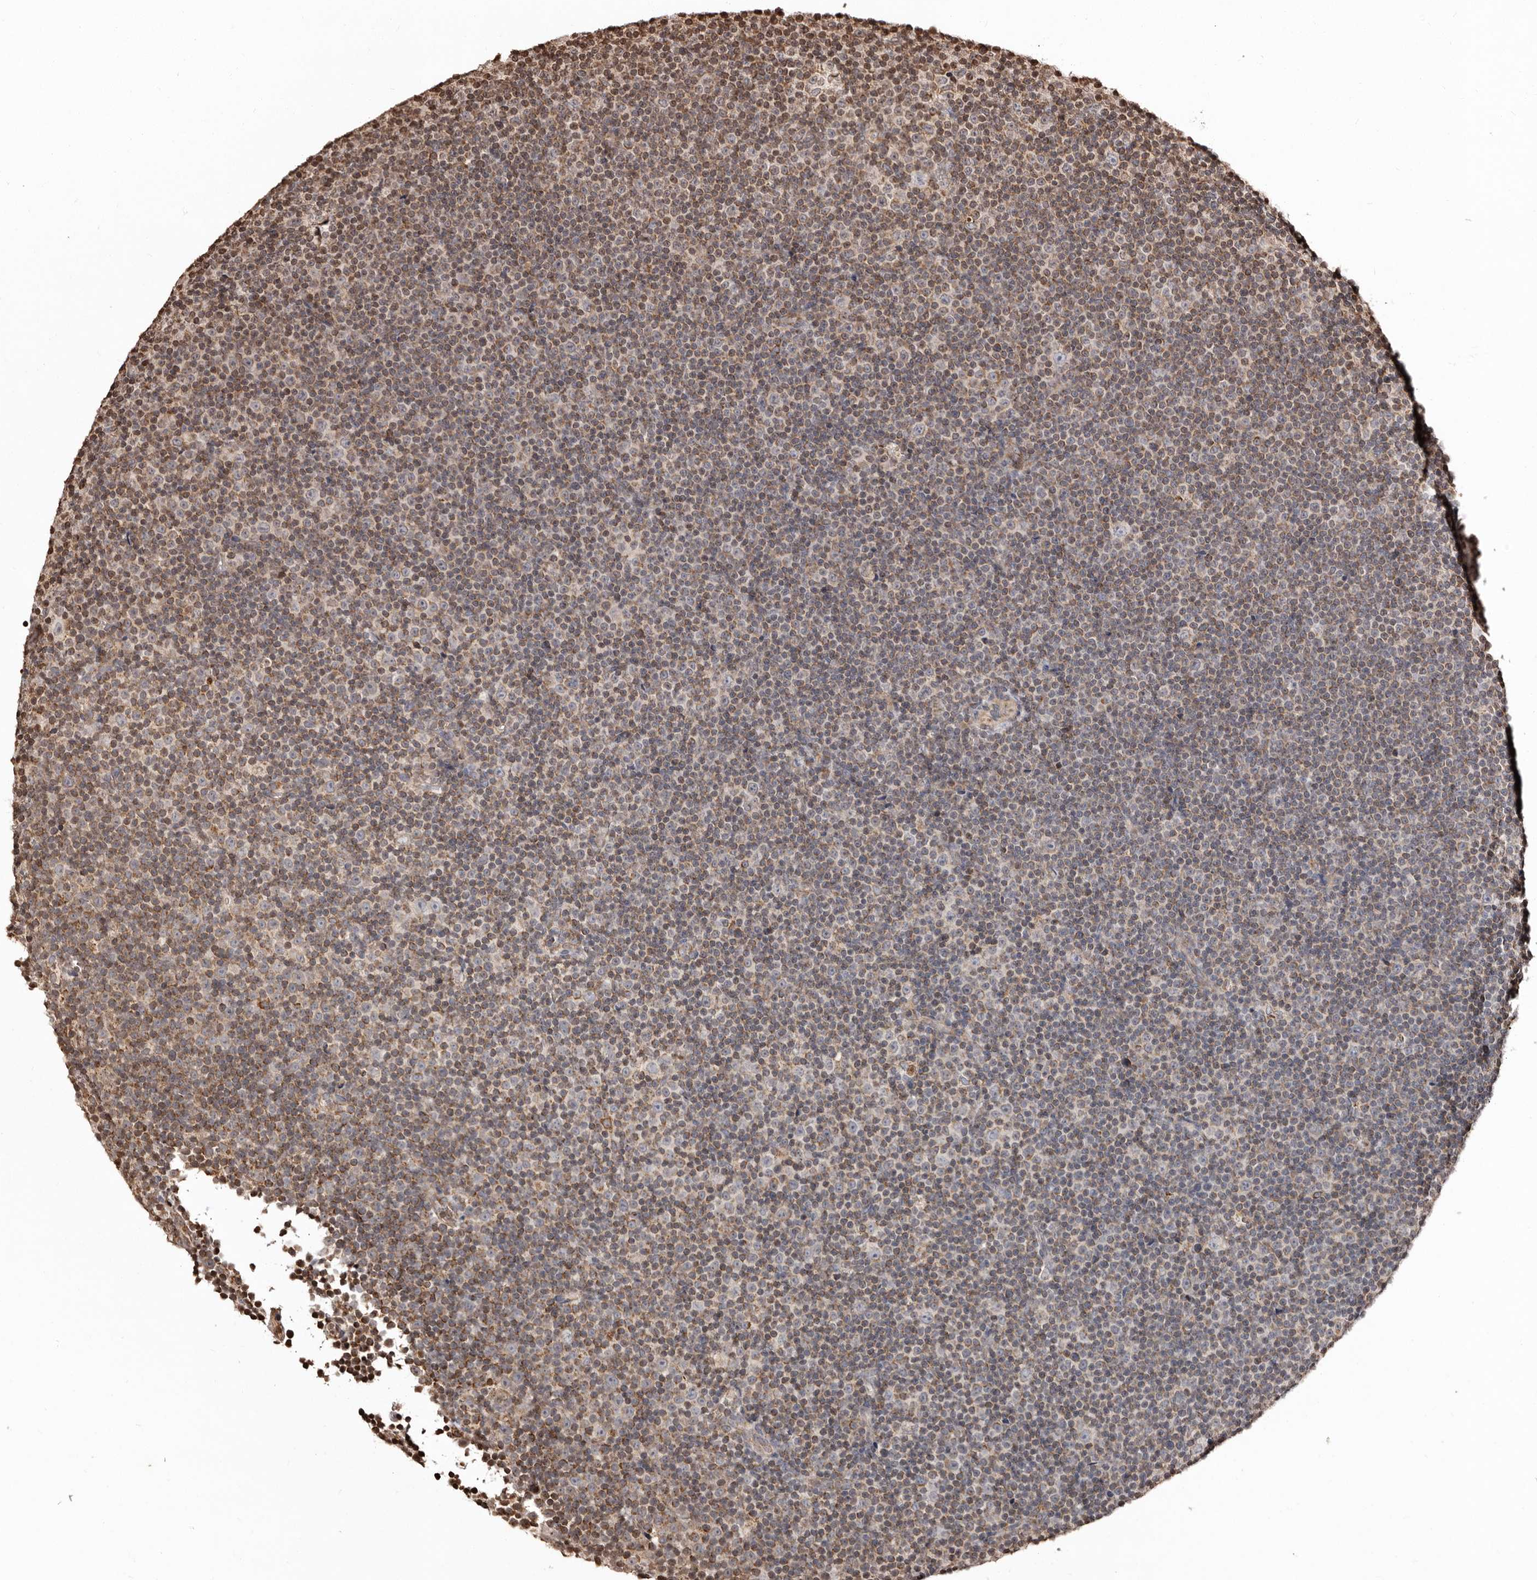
{"staining": {"intensity": "moderate", "quantity": "25%-75%", "location": "cytoplasmic/membranous"}, "tissue": "lymphoma", "cell_type": "Tumor cells", "image_type": "cancer", "snomed": [{"axis": "morphology", "description": "Malignant lymphoma, non-Hodgkin's type, Low grade"}, {"axis": "topography", "description": "Lymph node"}], "caption": "The histopathology image demonstrates staining of low-grade malignant lymphoma, non-Hodgkin's type, revealing moderate cytoplasmic/membranous protein positivity (brown color) within tumor cells.", "gene": "CCDC190", "patient": {"sex": "female", "age": 67}}